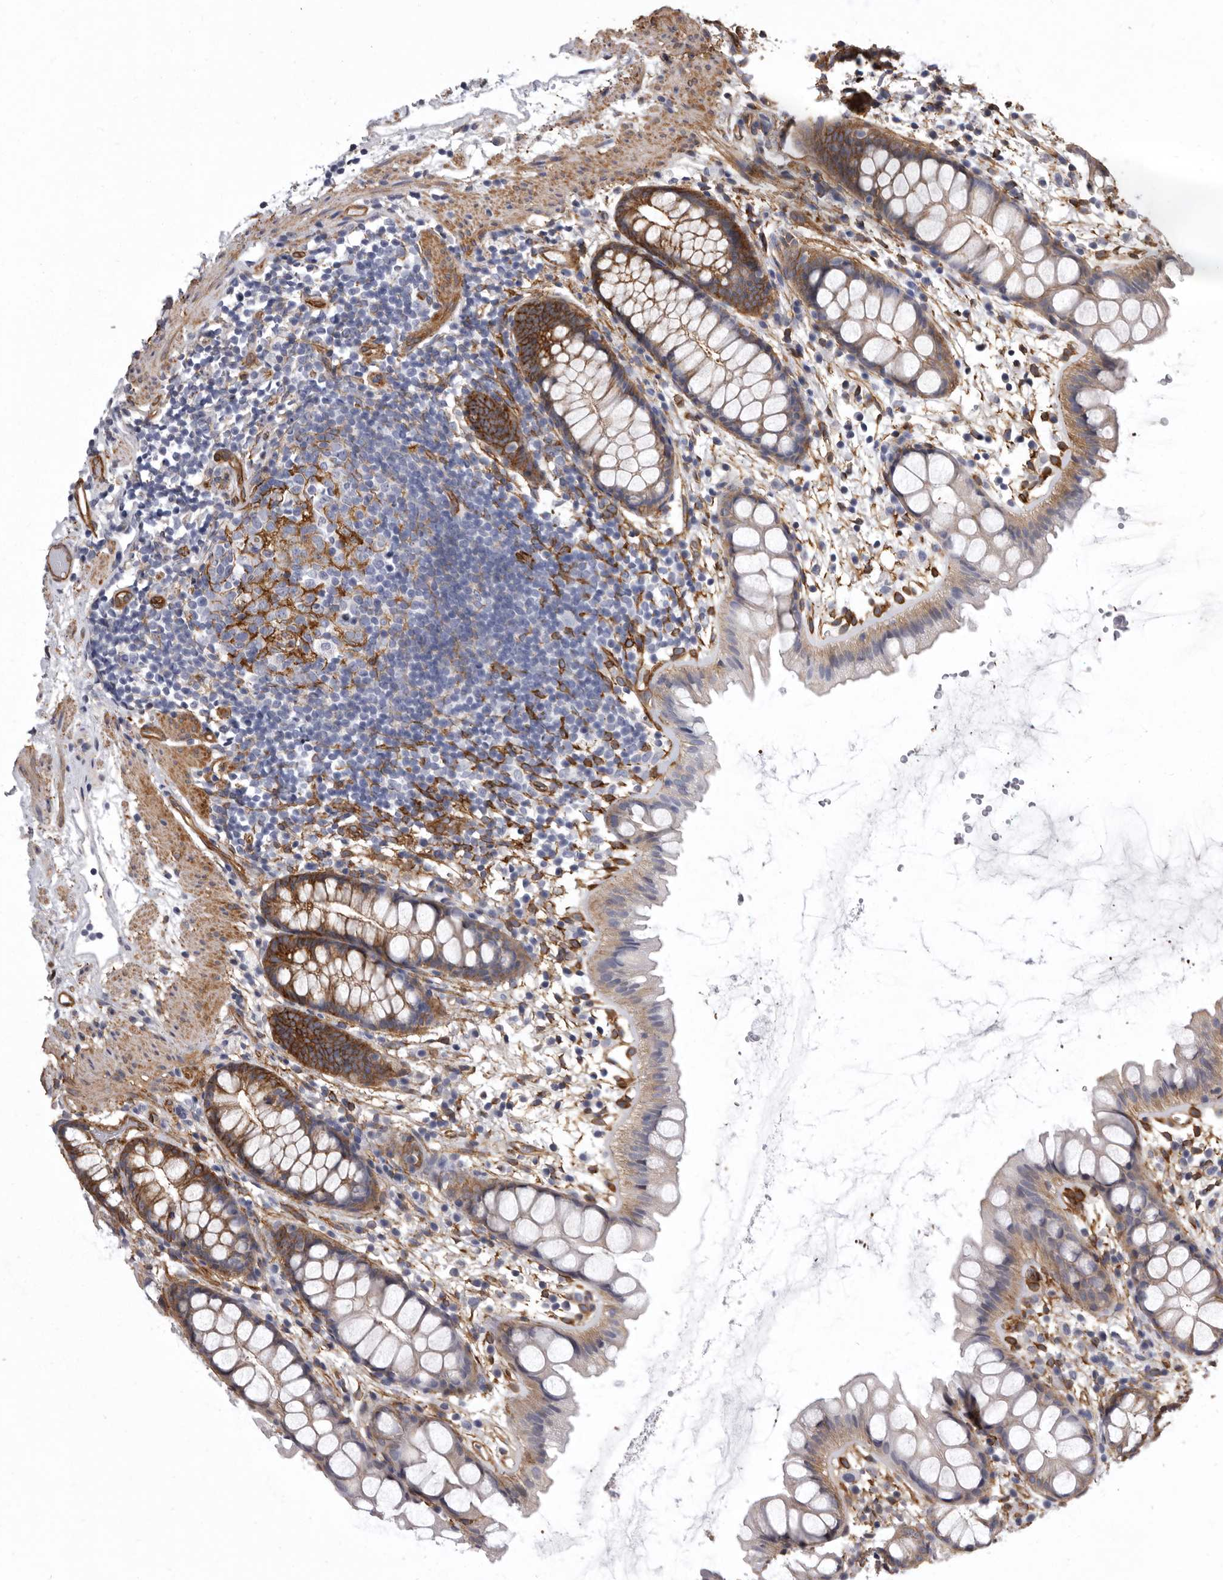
{"staining": {"intensity": "moderate", "quantity": "25%-75%", "location": "cytoplasmic/membranous"}, "tissue": "rectum", "cell_type": "Glandular cells", "image_type": "normal", "snomed": [{"axis": "morphology", "description": "Normal tissue, NOS"}, {"axis": "topography", "description": "Rectum"}], "caption": "Glandular cells exhibit moderate cytoplasmic/membranous positivity in about 25%-75% of cells in normal rectum. (Stains: DAB (3,3'-diaminobenzidine) in brown, nuclei in blue, Microscopy: brightfield microscopy at high magnification).", "gene": "ENAH", "patient": {"sex": "female", "age": 65}}